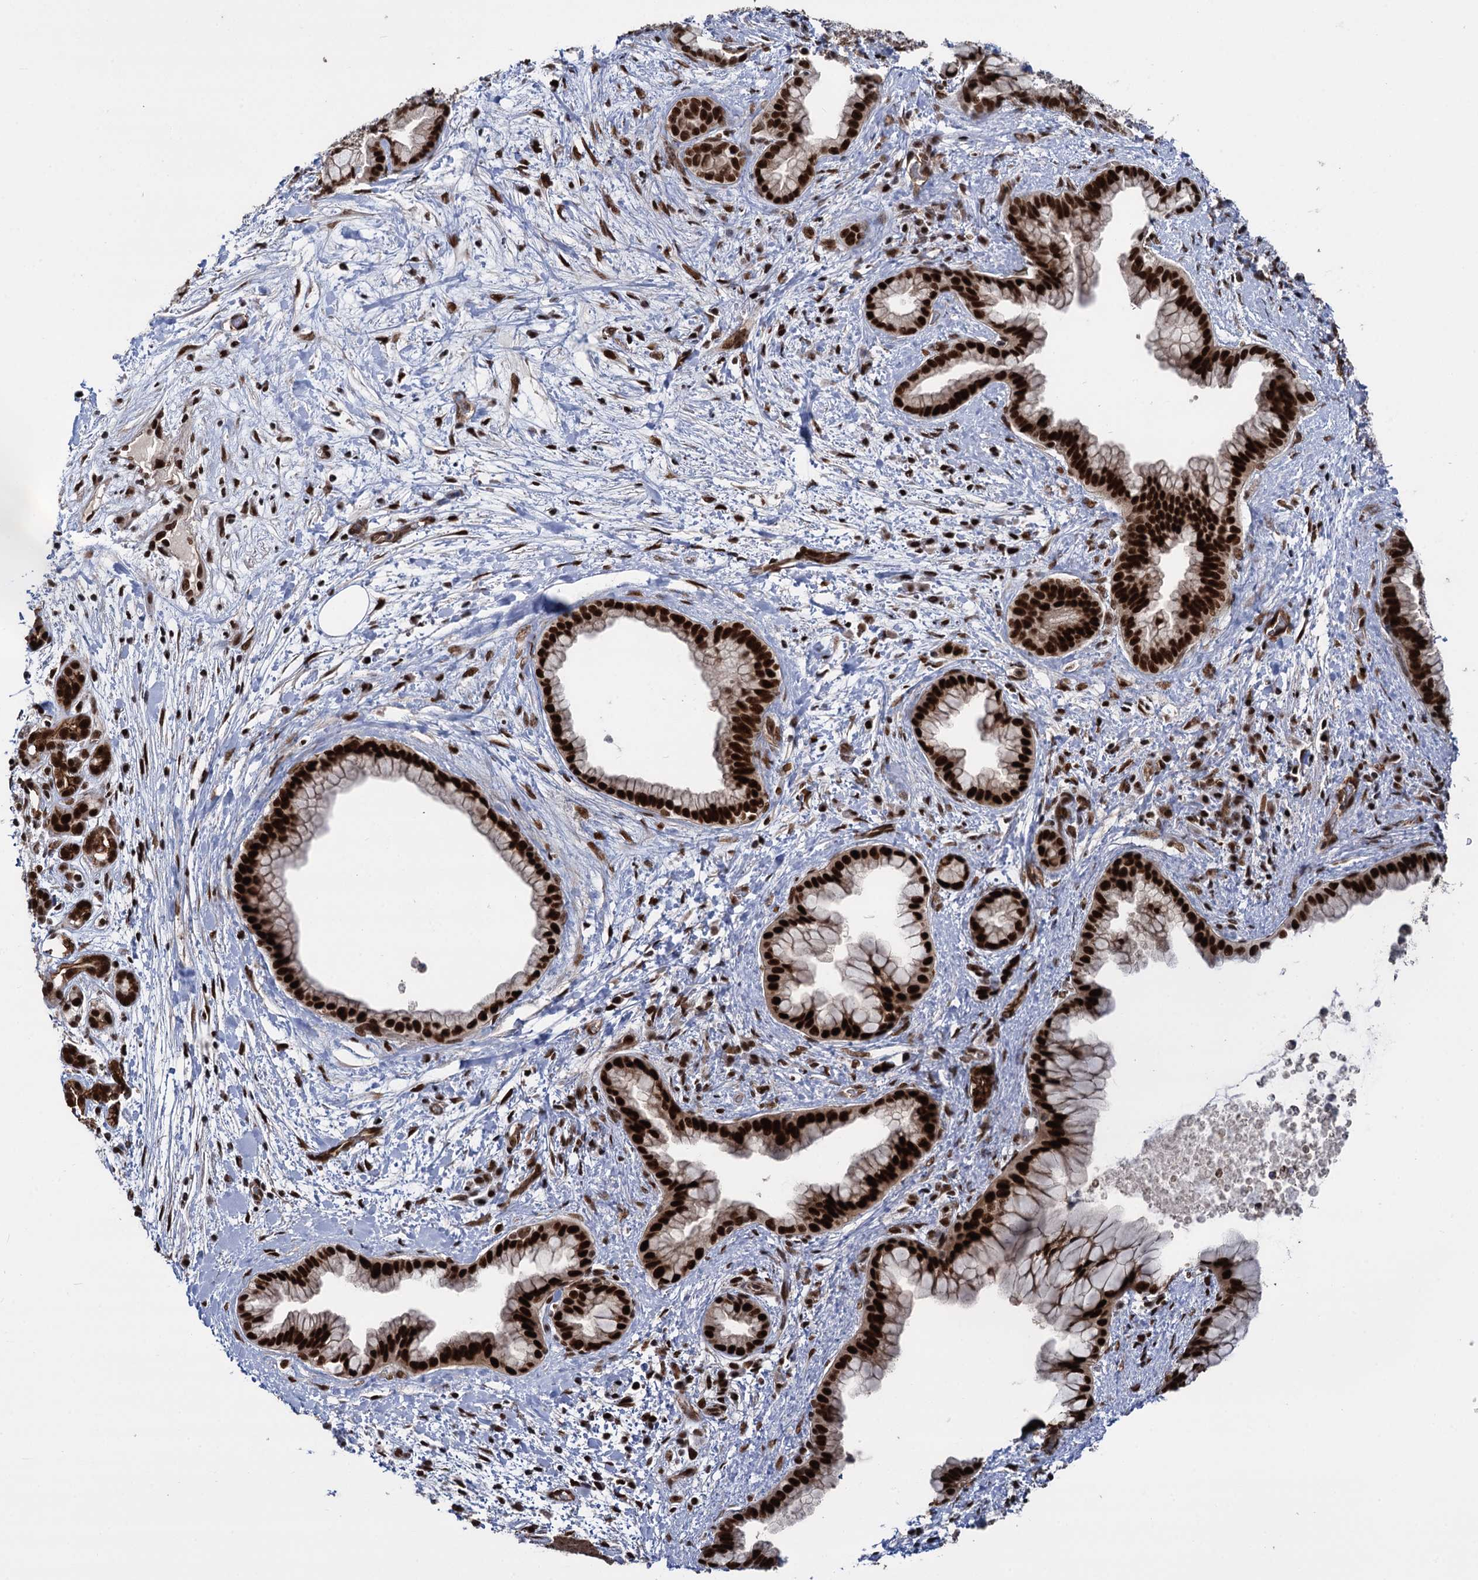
{"staining": {"intensity": "strong", "quantity": ">75%", "location": "nuclear"}, "tissue": "pancreatic cancer", "cell_type": "Tumor cells", "image_type": "cancer", "snomed": [{"axis": "morphology", "description": "Adenocarcinoma, NOS"}, {"axis": "topography", "description": "Pancreas"}], "caption": "Immunohistochemical staining of human pancreatic cancer exhibits high levels of strong nuclear expression in approximately >75% of tumor cells. The staining is performed using DAB (3,3'-diaminobenzidine) brown chromogen to label protein expression. The nuclei are counter-stained blue using hematoxylin.", "gene": "GALNT11", "patient": {"sex": "female", "age": 78}}